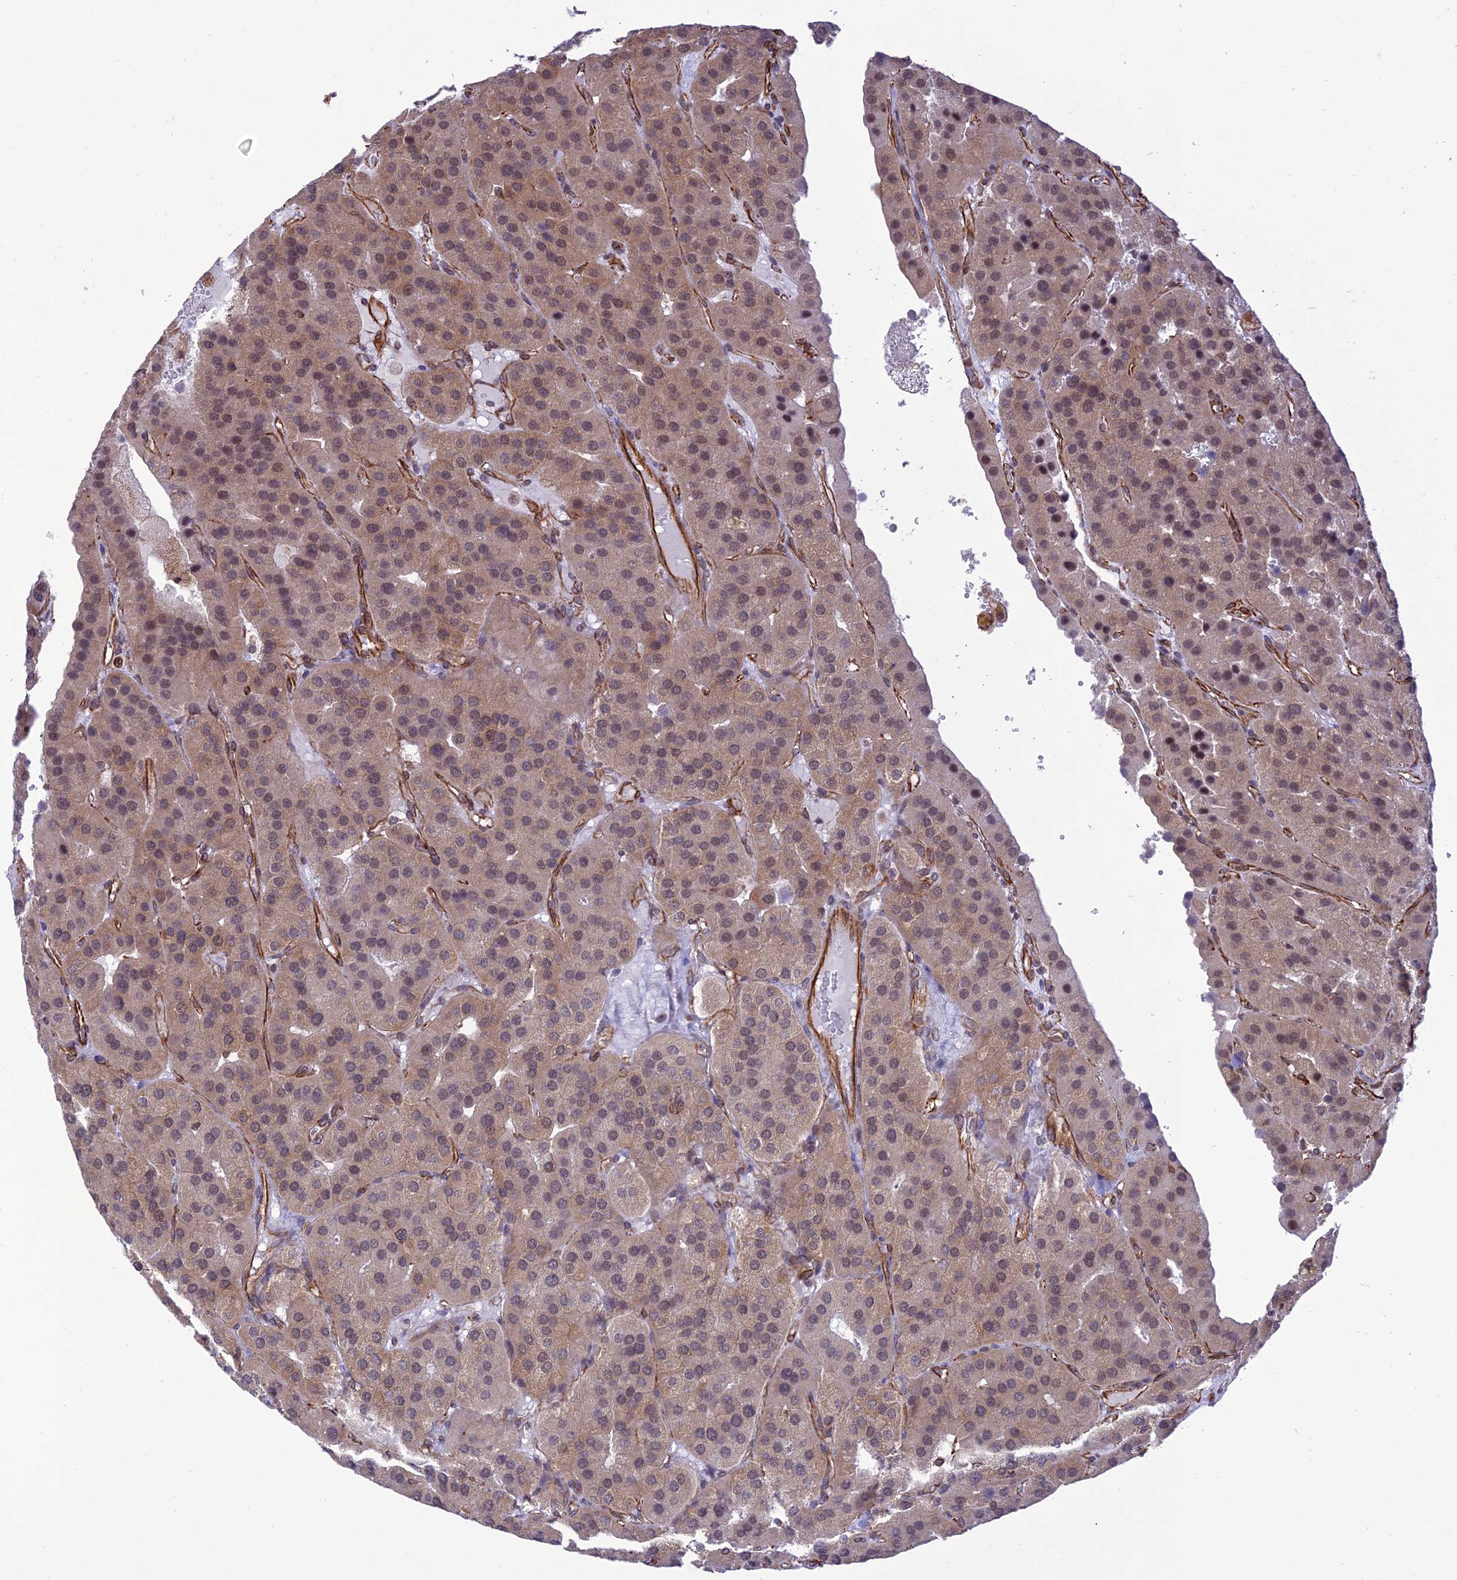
{"staining": {"intensity": "weak", "quantity": ">75%", "location": "cytoplasmic/membranous,nuclear"}, "tissue": "parathyroid gland", "cell_type": "Glandular cells", "image_type": "normal", "snomed": [{"axis": "morphology", "description": "Normal tissue, NOS"}, {"axis": "morphology", "description": "Adenoma, NOS"}, {"axis": "topography", "description": "Parathyroid gland"}], "caption": "An immunohistochemistry image of unremarkable tissue is shown. Protein staining in brown labels weak cytoplasmic/membranous,nuclear positivity in parathyroid gland within glandular cells. The protein is stained brown, and the nuclei are stained in blue (DAB (3,3'-diaminobenzidine) IHC with brightfield microscopy, high magnification).", "gene": "PAGR1", "patient": {"sex": "female", "age": 86}}